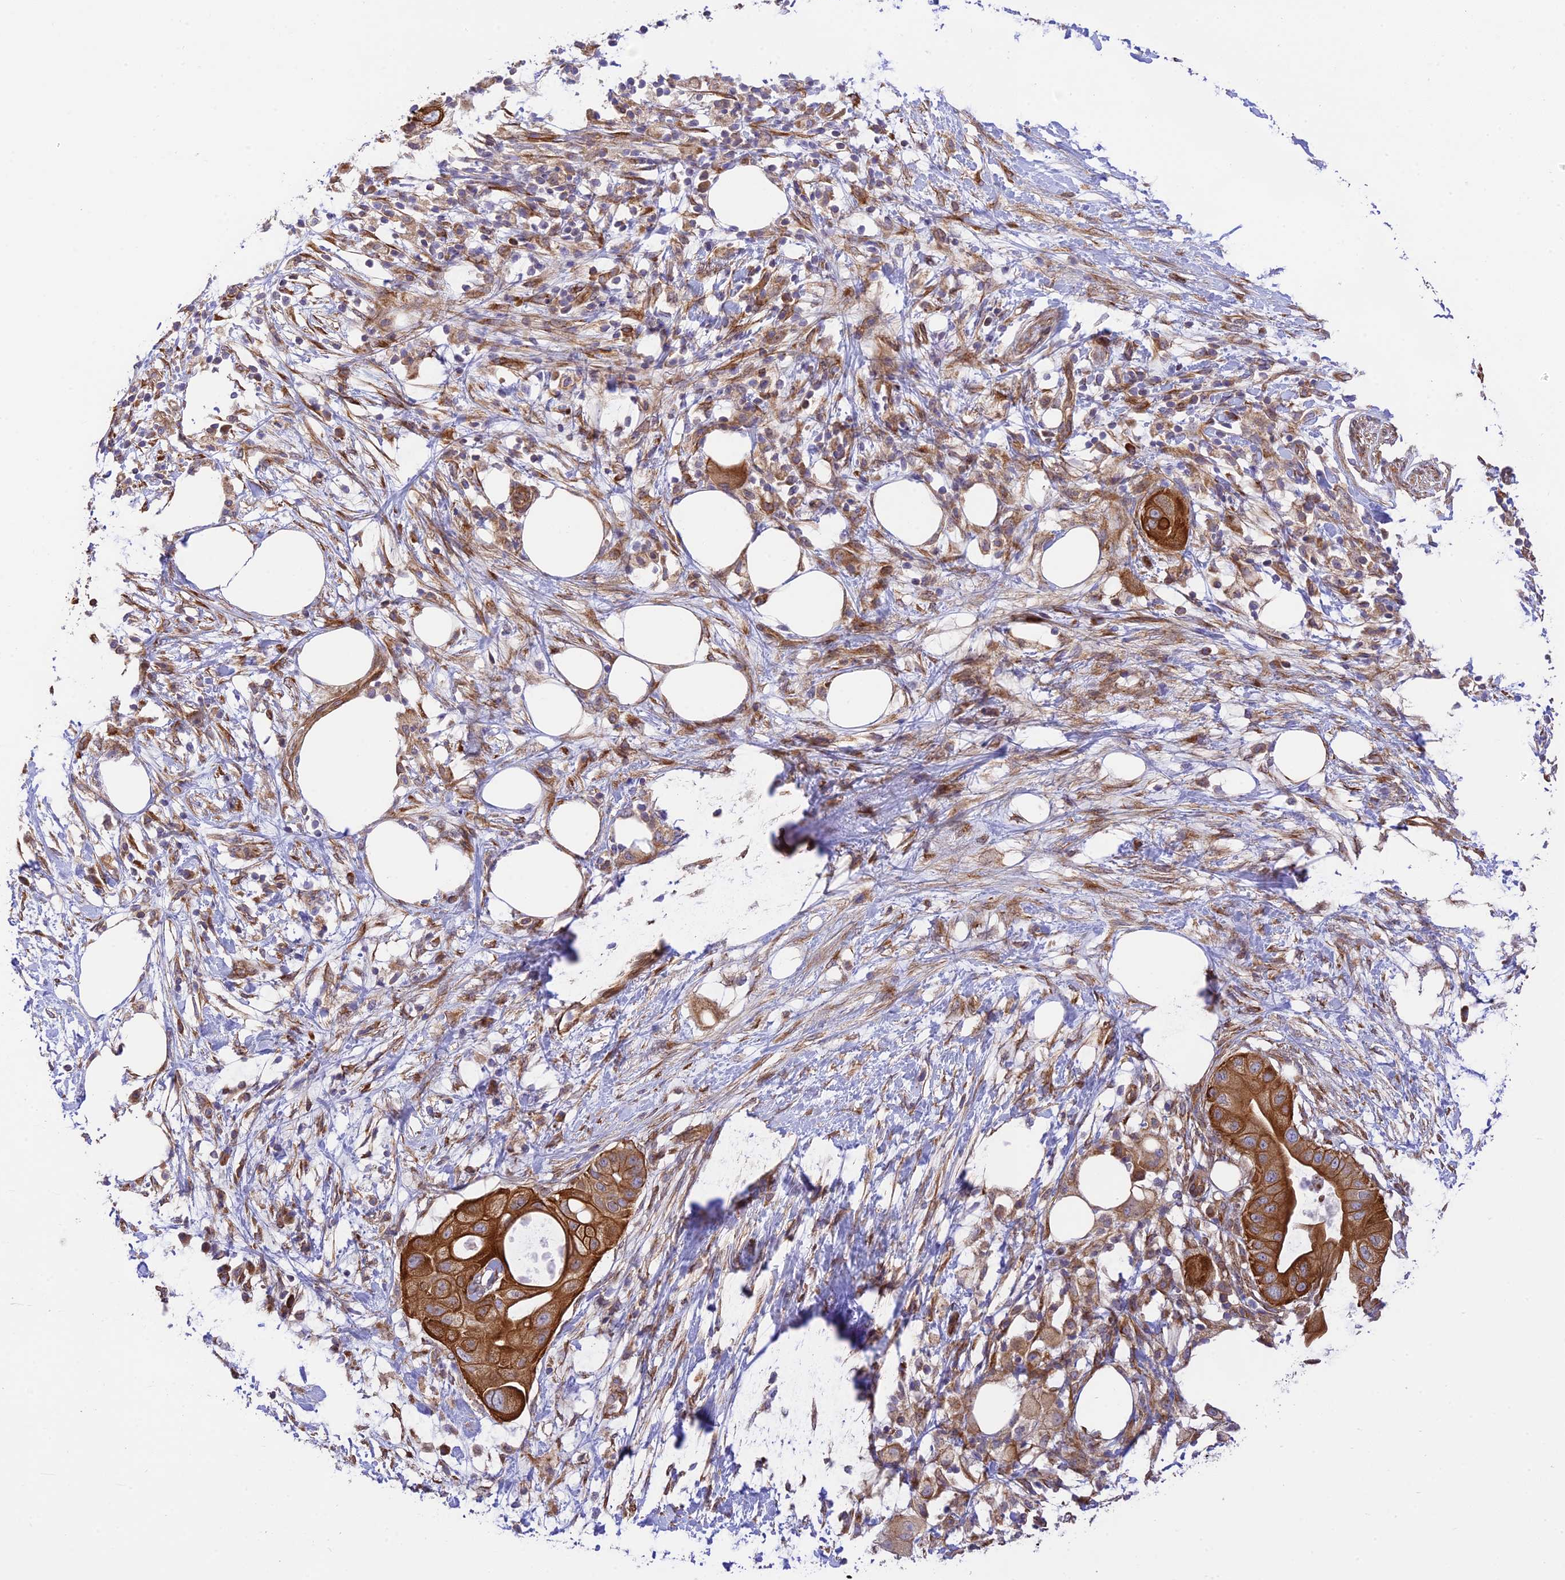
{"staining": {"intensity": "strong", "quantity": ">75%", "location": "cytoplasmic/membranous"}, "tissue": "pancreatic cancer", "cell_type": "Tumor cells", "image_type": "cancer", "snomed": [{"axis": "morphology", "description": "Adenocarcinoma, NOS"}, {"axis": "topography", "description": "Pancreas"}], "caption": "Immunohistochemical staining of pancreatic cancer reveals high levels of strong cytoplasmic/membranous protein positivity in approximately >75% of tumor cells.", "gene": "EXOC3L4", "patient": {"sex": "male", "age": 68}}